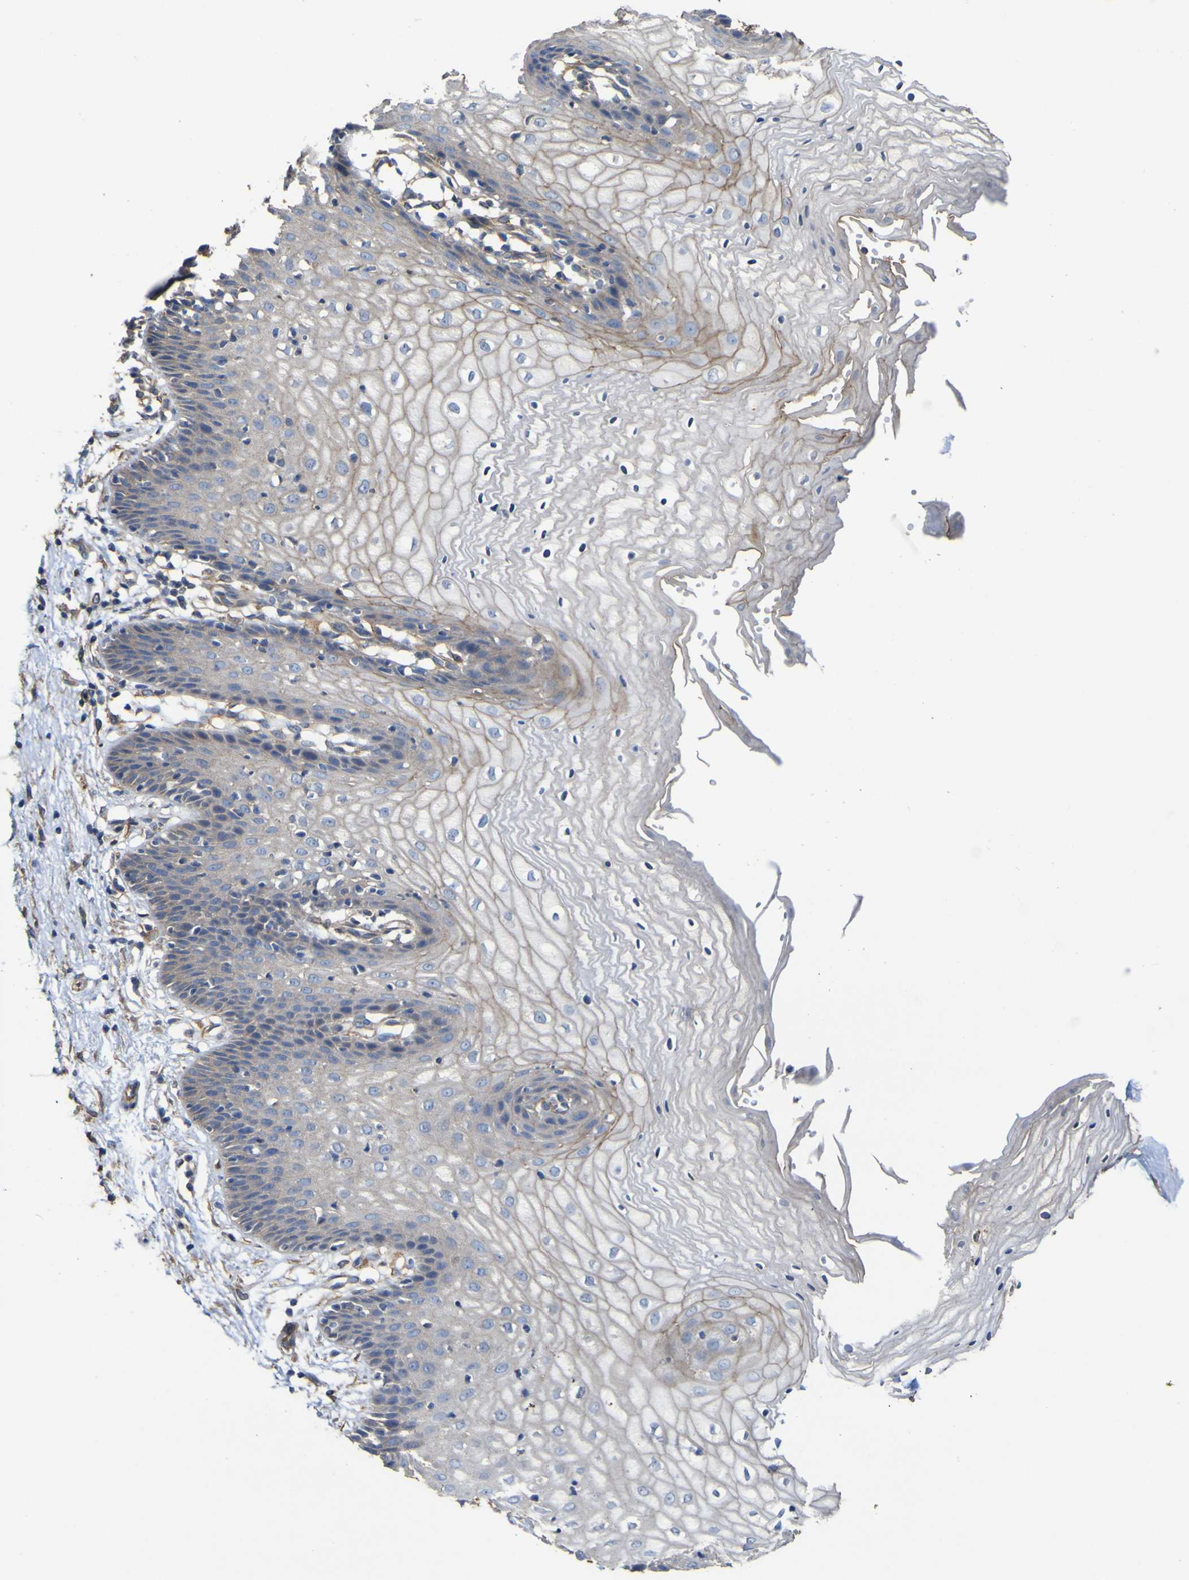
{"staining": {"intensity": "moderate", "quantity": "<25%", "location": "cytoplasmic/membranous"}, "tissue": "vagina", "cell_type": "Squamous epithelial cells", "image_type": "normal", "snomed": [{"axis": "morphology", "description": "Normal tissue, NOS"}, {"axis": "topography", "description": "Vagina"}], "caption": "Vagina stained with DAB (3,3'-diaminobenzidine) IHC shows low levels of moderate cytoplasmic/membranous expression in approximately <25% of squamous epithelial cells.", "gene": "TNFSF15", "patient": {"sex": "female", "age": 34}}